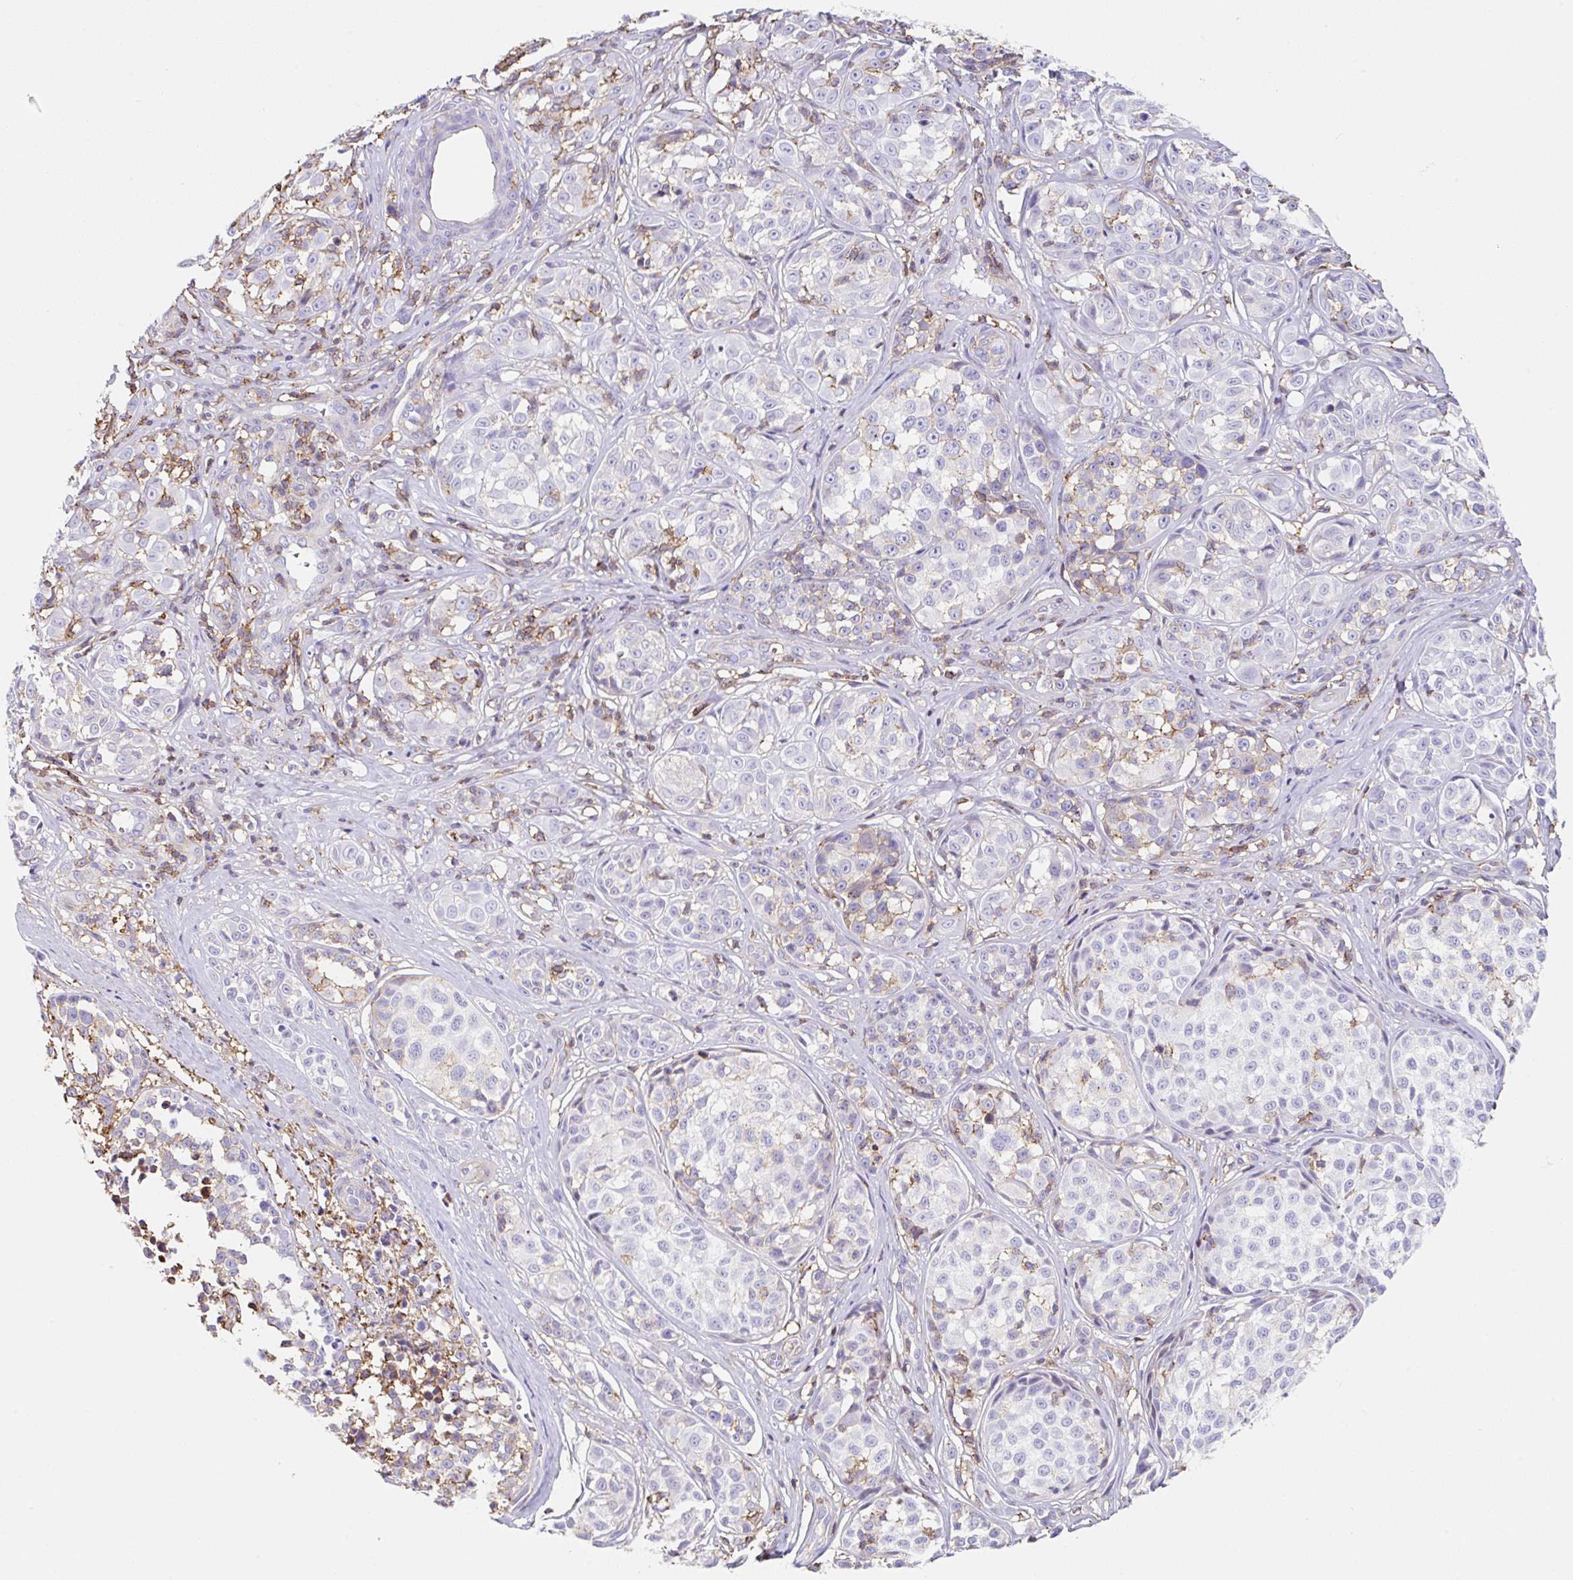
{"staining": {"intensity": "negative", "quantity": "none", "location": "none"}, "tissue": "melanoma", "cell_type": "Tumor cells", "image_type": "cancer", "snomed": [{"axis": "morphology", "description": "Malignant melanoma, NOS"}, {"axis": "topography", "description": "Skin"}], "caption": "Tumor cells are negative for protein expression in human melanoma.", "gene": "MTTP", "patient": {"sex": "female", "age": 35}}